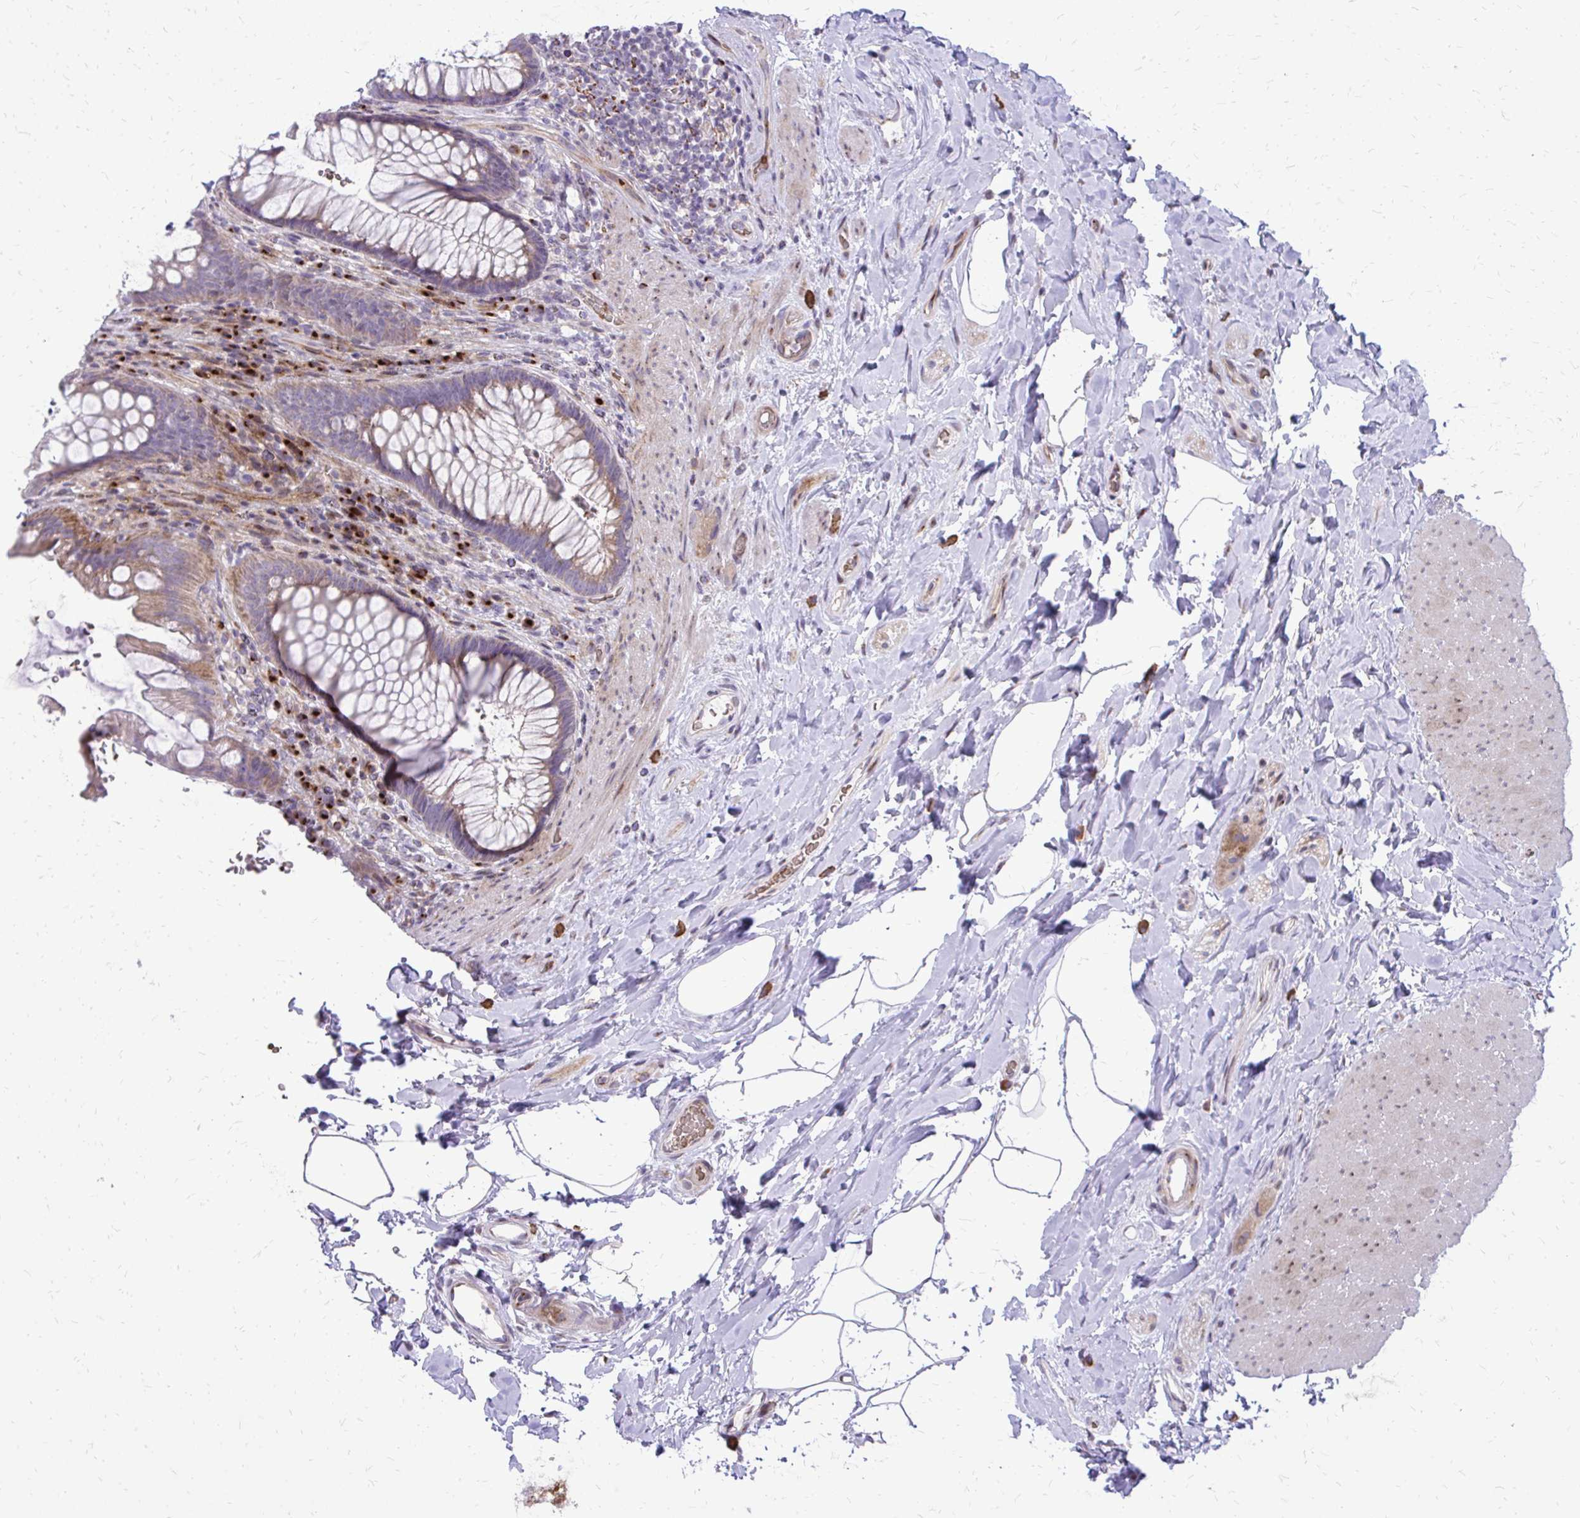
{"staining": {"intensity": "moderate", "quantity": "<25%", "location": "cytoplasmic/membranous"}, "tissue": "rectum", "cell_type": "Glandular cells", "image_type": "normal", "snomed": [{"axis": "morphology", "description": "Normal tissue, NOS"}, {"axis": "topography", "description": "Rectum"}], "caption": "Immunohistochemistry (IHC) staining of benign rectum, which shows low levels of moderate cytoplasmic/membranous expression in about <25% of glandular cells indicating moderate cytoplasmic/membranous protein expression. The staining was performed using DAB (brown) for protein detection and nuclei were counterstained in hematoxylin (blue).", "gene": "FUNDC2", "patient": {"sex": "male", "age": 53}}